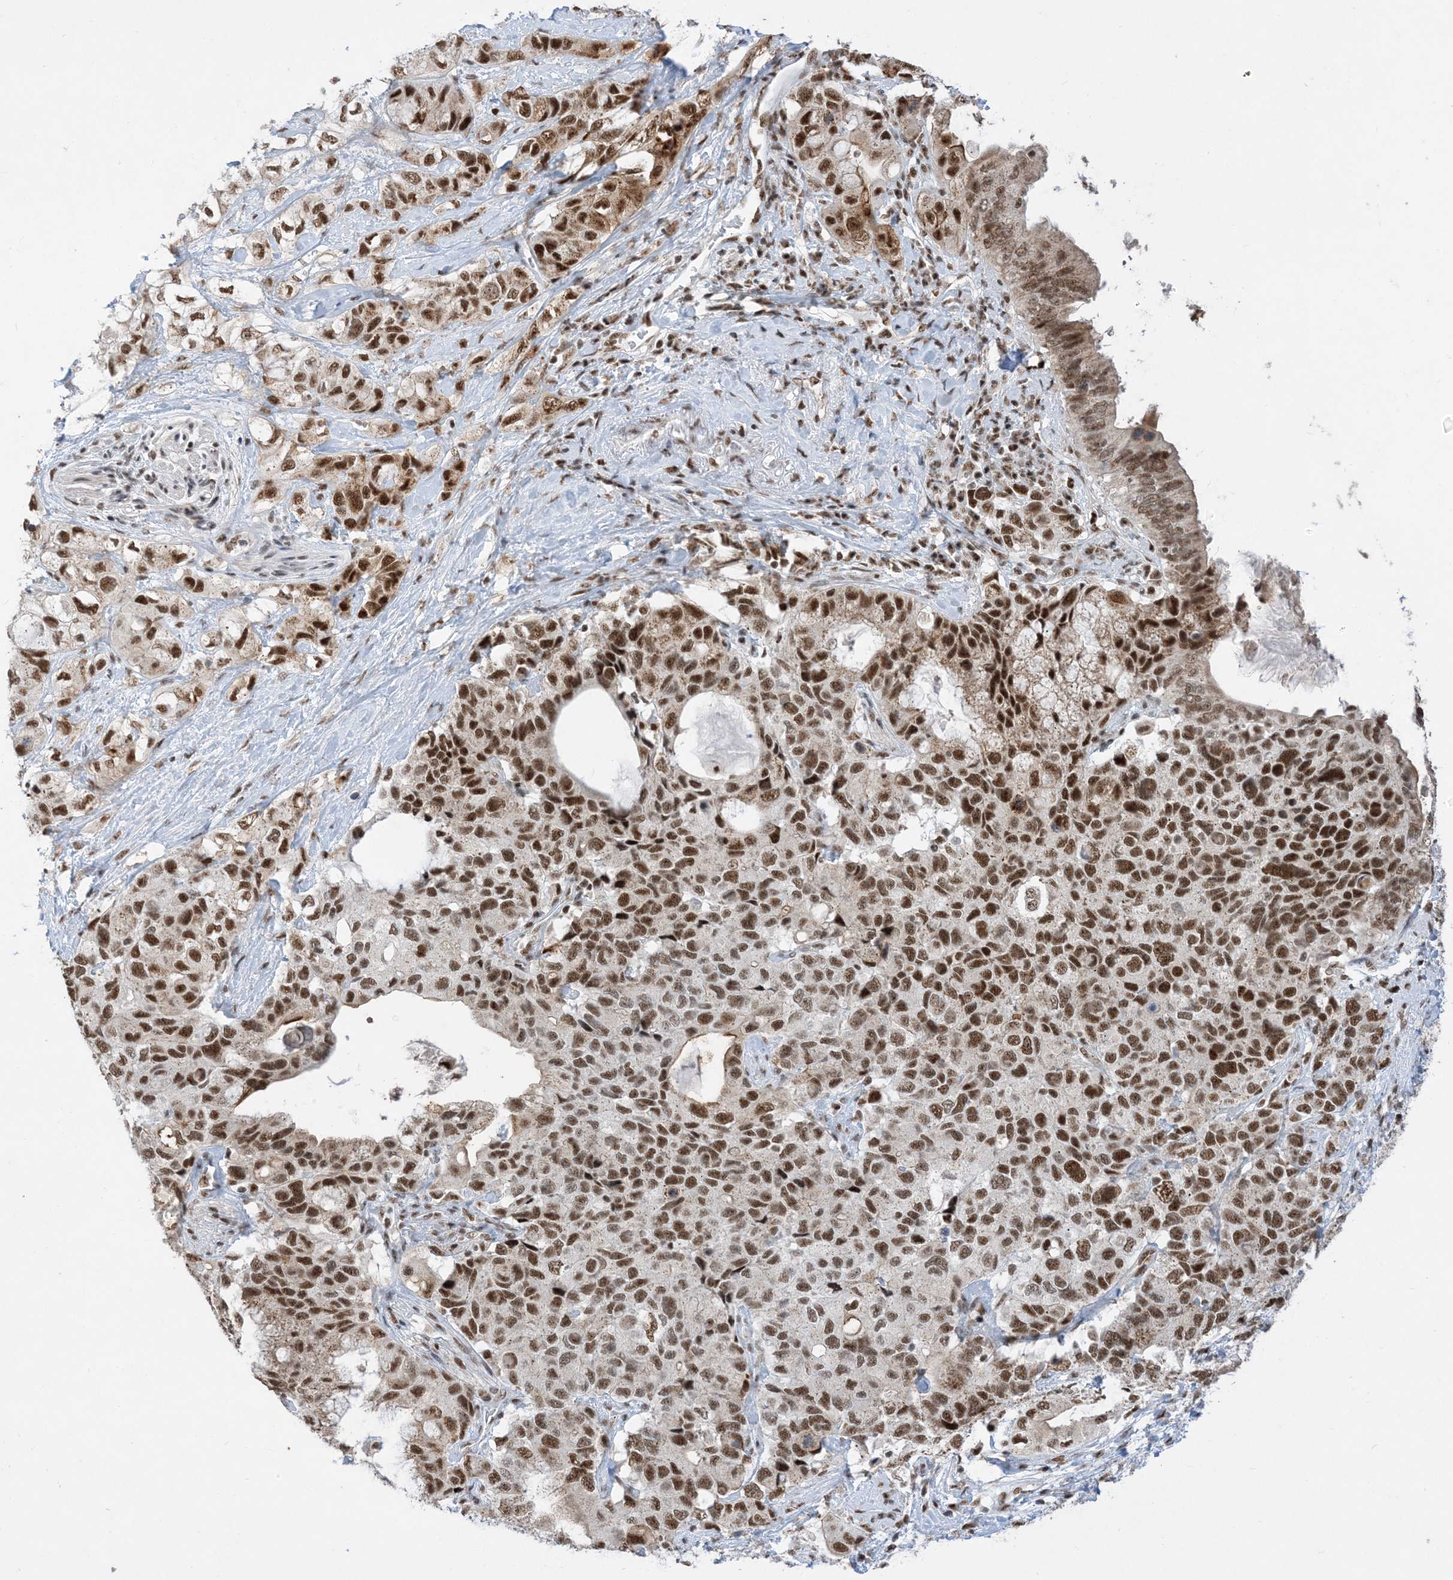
{"staining": {"intensity": "strong", "quantity": ">75%", "location": "nuclear"}, "tissue": "pancreatic cancer", "cell_type": "Tumor cells", "image_type": "cancer", "snomed": [{"axis": "morphology", "description": "Adenocarcinoma, NOS"}, {"axis": "topography", "description": "Pancreas"}], "caption": "A high-resolution photomicrograph shows immunohistochemistry staining of pancreatic cancer (adenocarcinoma), which displays strong nuclear staining in approximately >75% of tumor cells.", "gene": "SF3A3", "patient": {"sex": "female", "age": 56}}